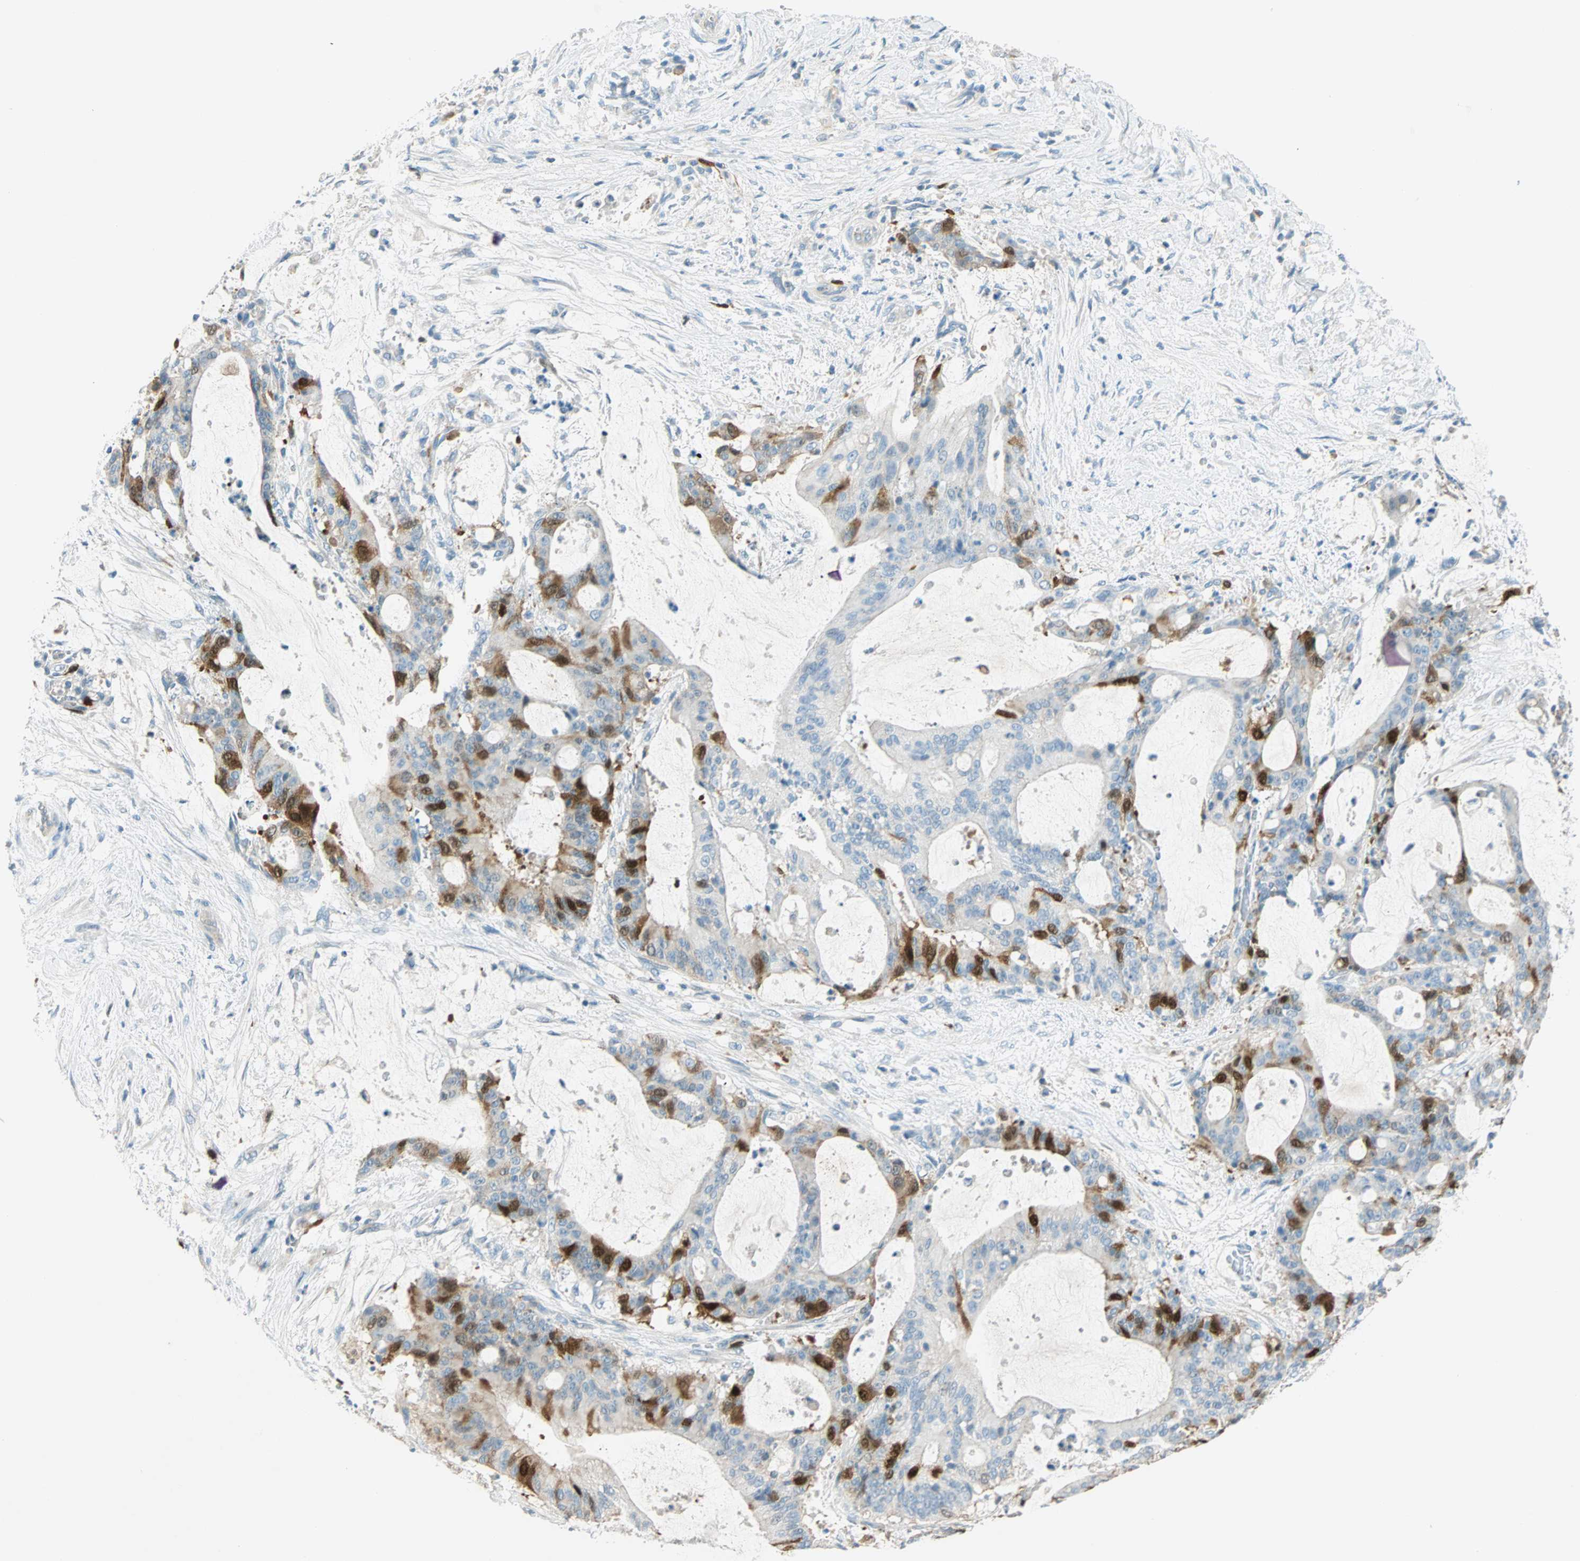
{"staining": {"intensity": "strong", "quantity": "<25%", "location": "cytoplasmic/membranous,nuclear"}, "tissue": "liver cancer", "cell_type": "Tumor cells", "image_type": "cancer", "snomed": [{"axis": "morphology", "description": "Cholangiocarcinoma"}, {"axis": "topography", "description": "Liver"}], "caption": "A micrograph showing strong cytoplasmic/membranous and nuclear expression in about <25% of tumor cells in cholangiocarcinoma (liver), as visualized by brown immunohistochemical staining.", "gene": "PTTG1", "patient": {"sex": "female", "age": 73}}